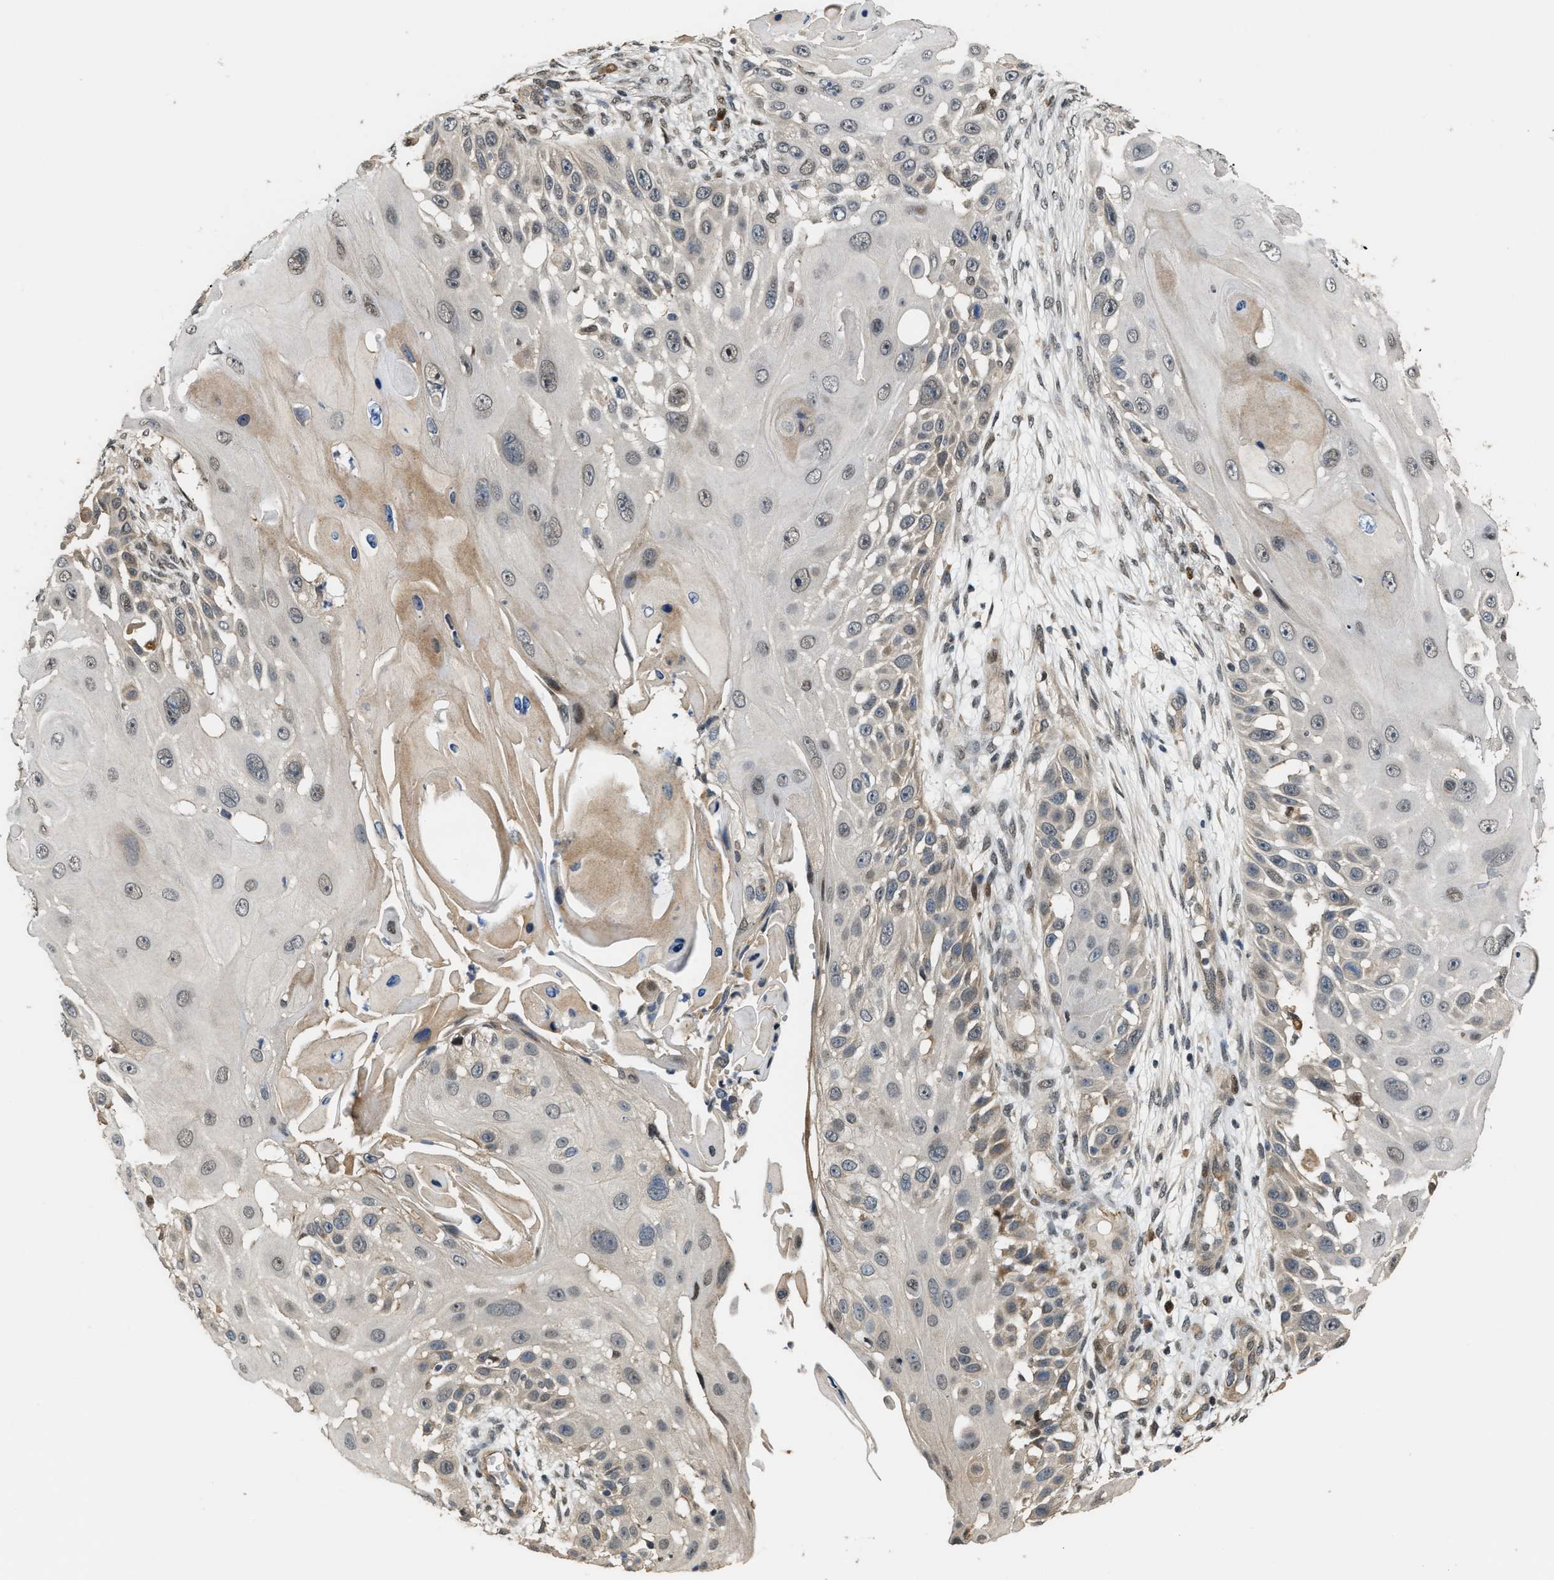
{"staining": {"intensity": "weak", "quantity": "<25%", "location": "cytoplasmic/membranous"}, "tissue": "skin cancer", "cell_type": "Tumor cells", "image_type": "cancer", "snomed": [{"axis": "morphology", "description": "Squamous cell carcinoma, NOS"}, {"axis": "topography", "description": "Skin"}], "caption": "DAB immunohistochemical staining of squamous cell carcinoma (skin) displays no significant staining in tumor cells.", "gene": "SERTAD2", "patient": {"sex": "female", "age": 44}}